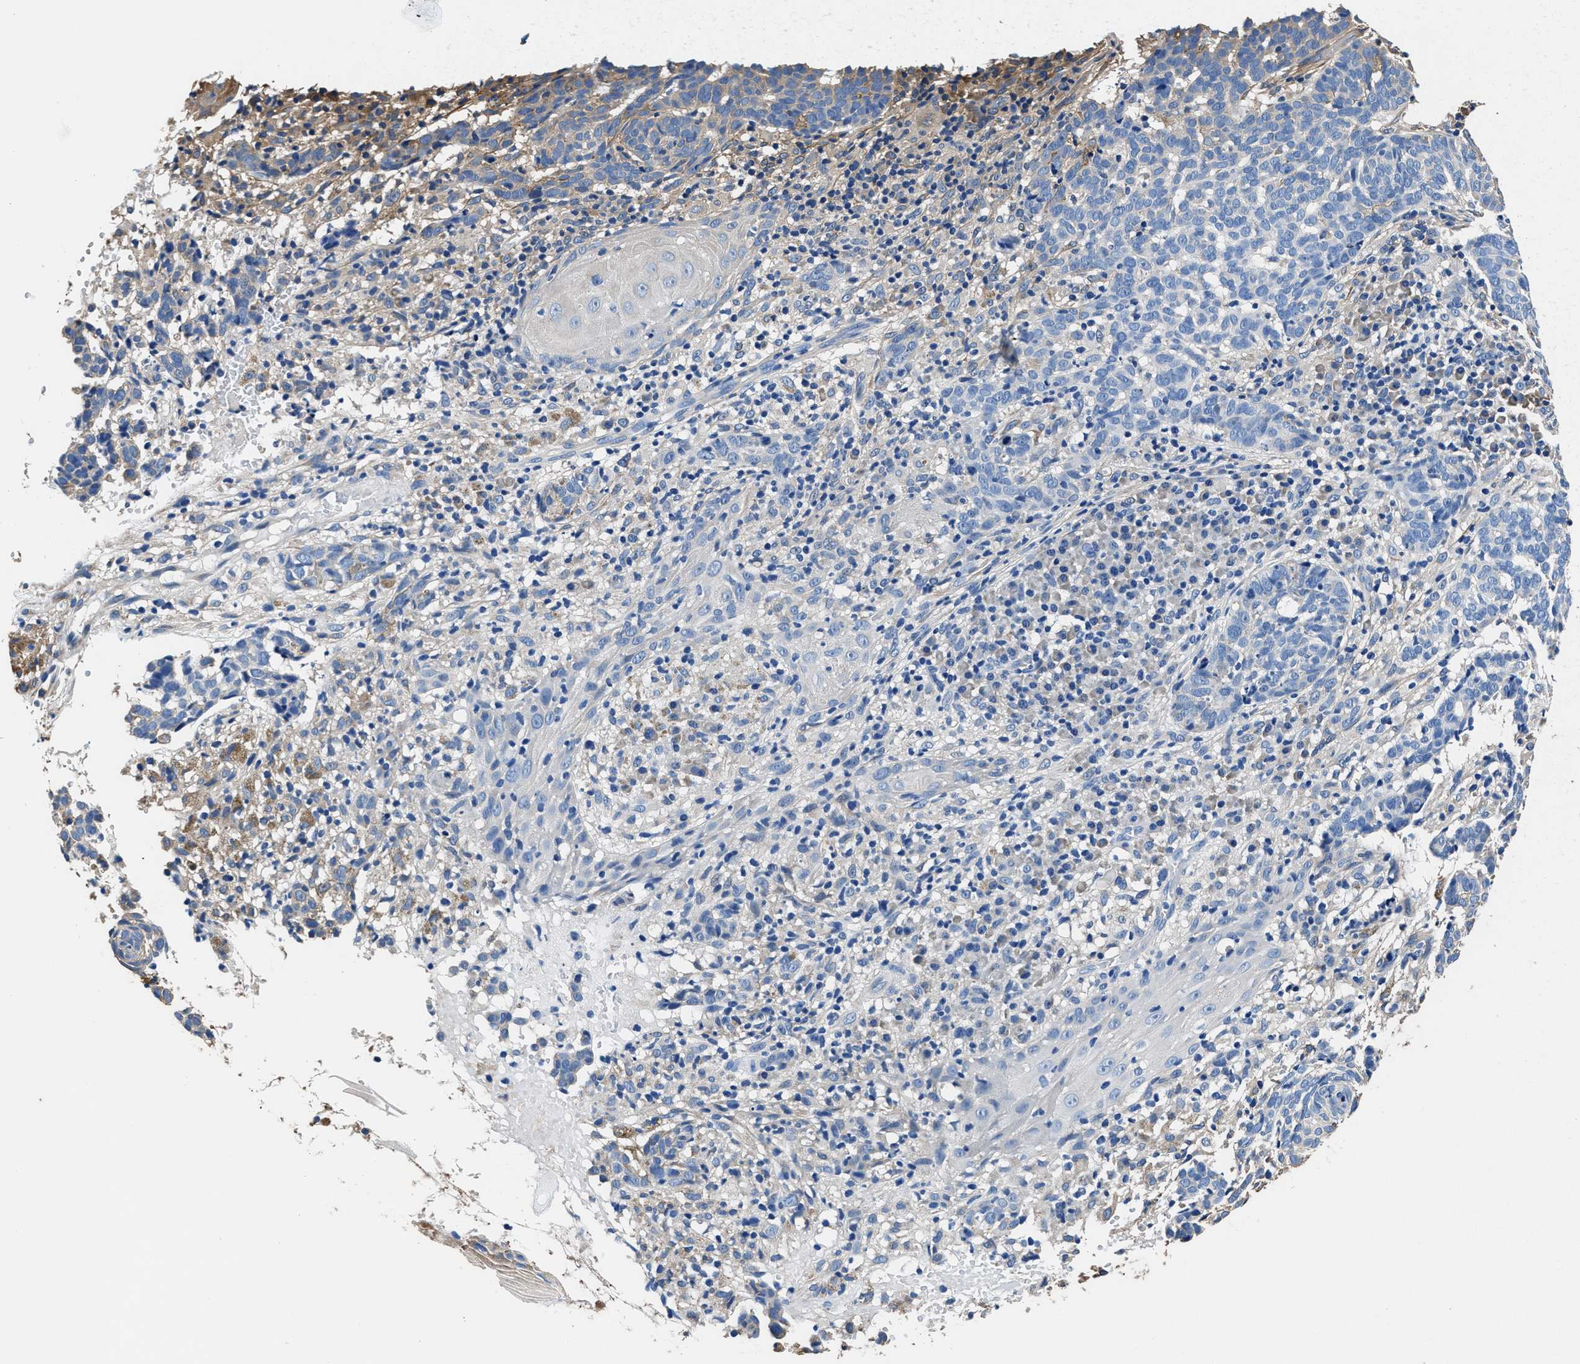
{"staining": {"intensity": "negative", "quantity": "none", "location": "none"}, "tissue": "skin cancer", "cell_type": "Tumor cells", "image_type": "cancer", "snomed": [{"axis": "morphology", "description": "Basal cell carcinoma"}, {"axis": "topography", "description": "Skin"}], "caption": "DAB (3,3'-diaminobenzidine) immunohistochemical staining of basal cell carcinoma (skin) demonstrates no significant staining in tumor cells.", "gene": "NEU1", "patient": {"sex": "male", "age": 85}}